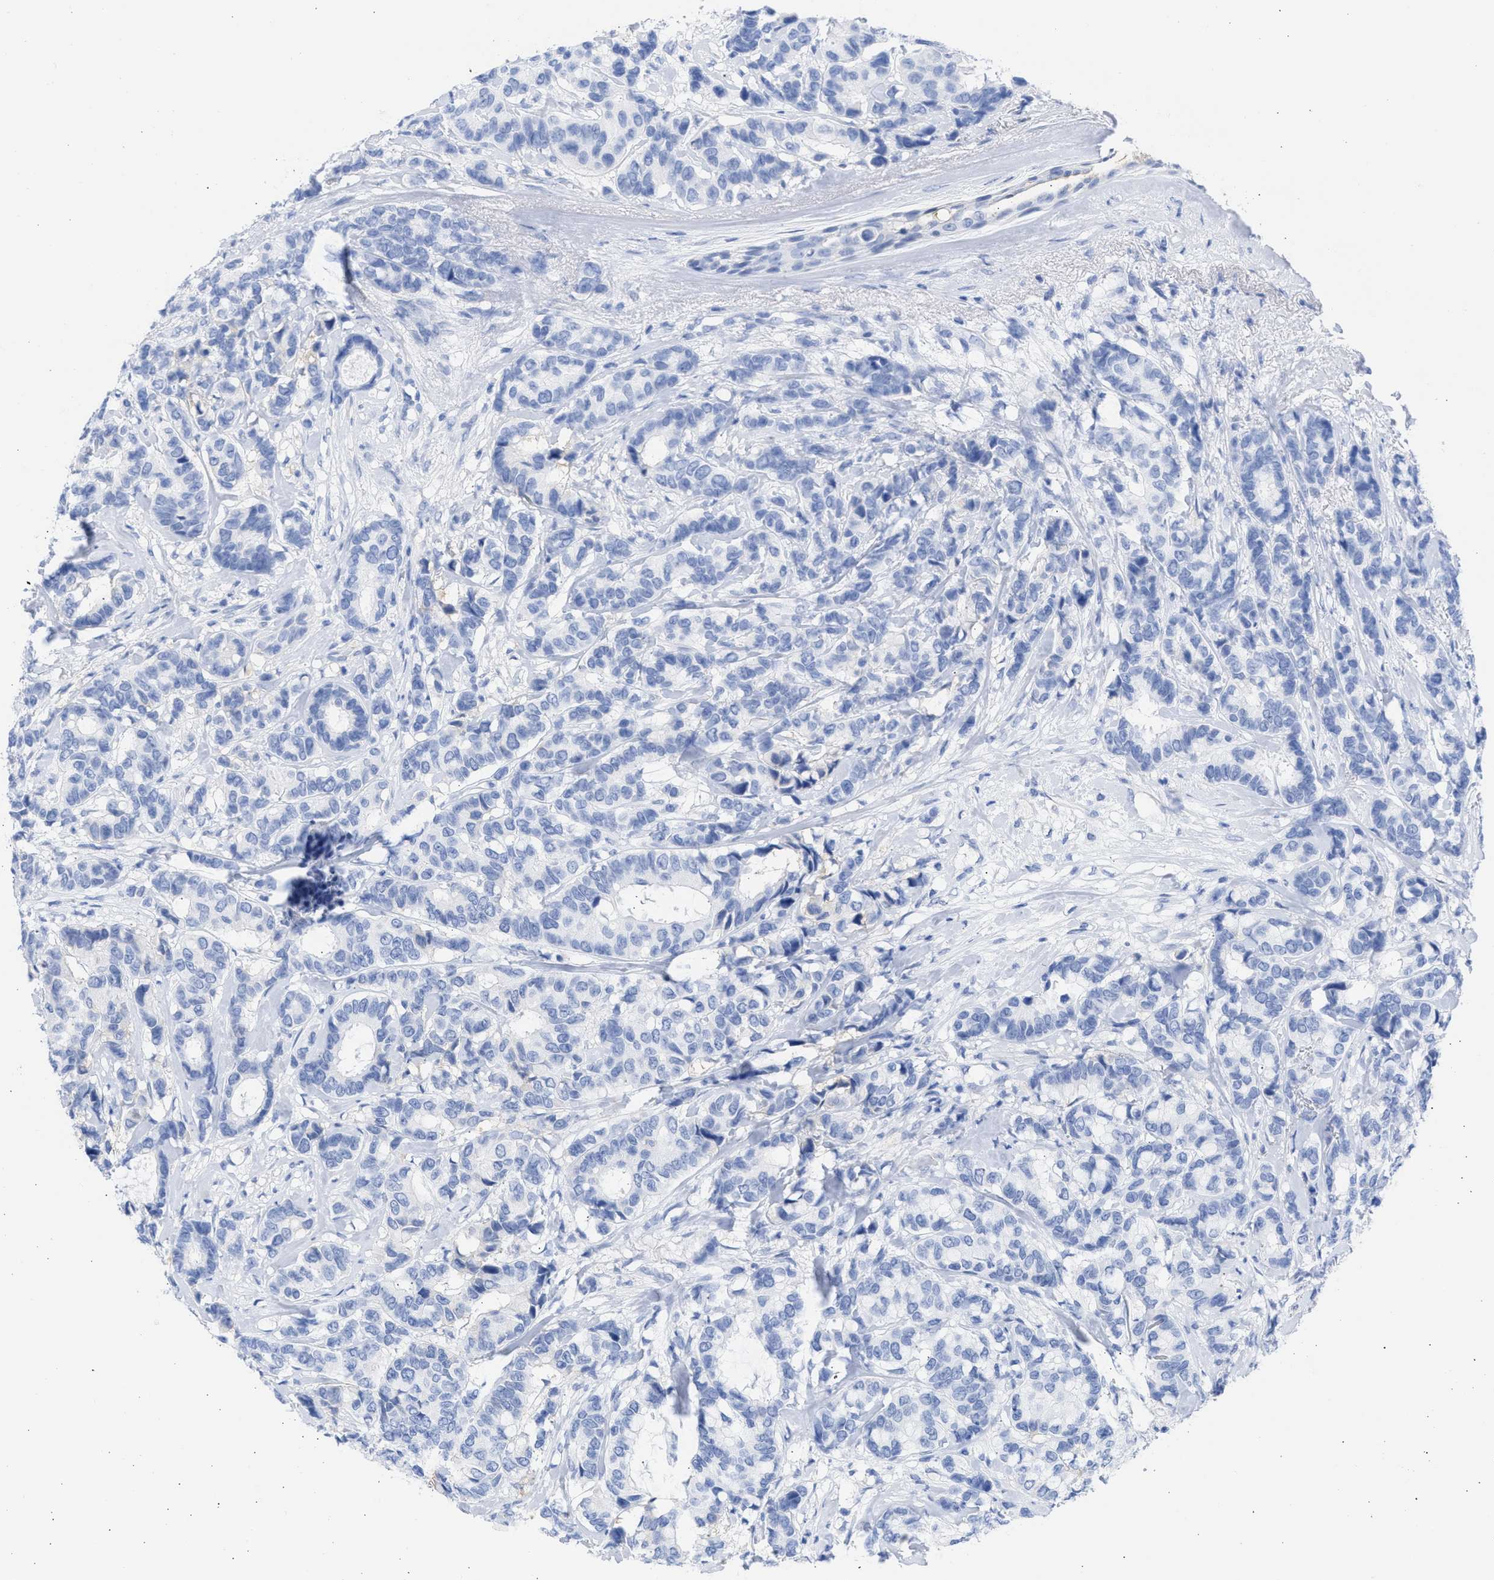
{"staining": {"intensity": "negative", "quantity": "none", "location": "none"}, "tissue": "breast cancer", "cell_type": "Tumor cells", "image_type": "cancer", "snomed": [{"axis": "morphology", "description": "Duct carcinoma"}, {"axis": "topography", "description": "Breast"}], "caption": "Breast cancer stained for a protein using IHC displays no positivity tumor cells.", "gene": "RSPH1", "patient": {"sex": "female", "age": 87}}